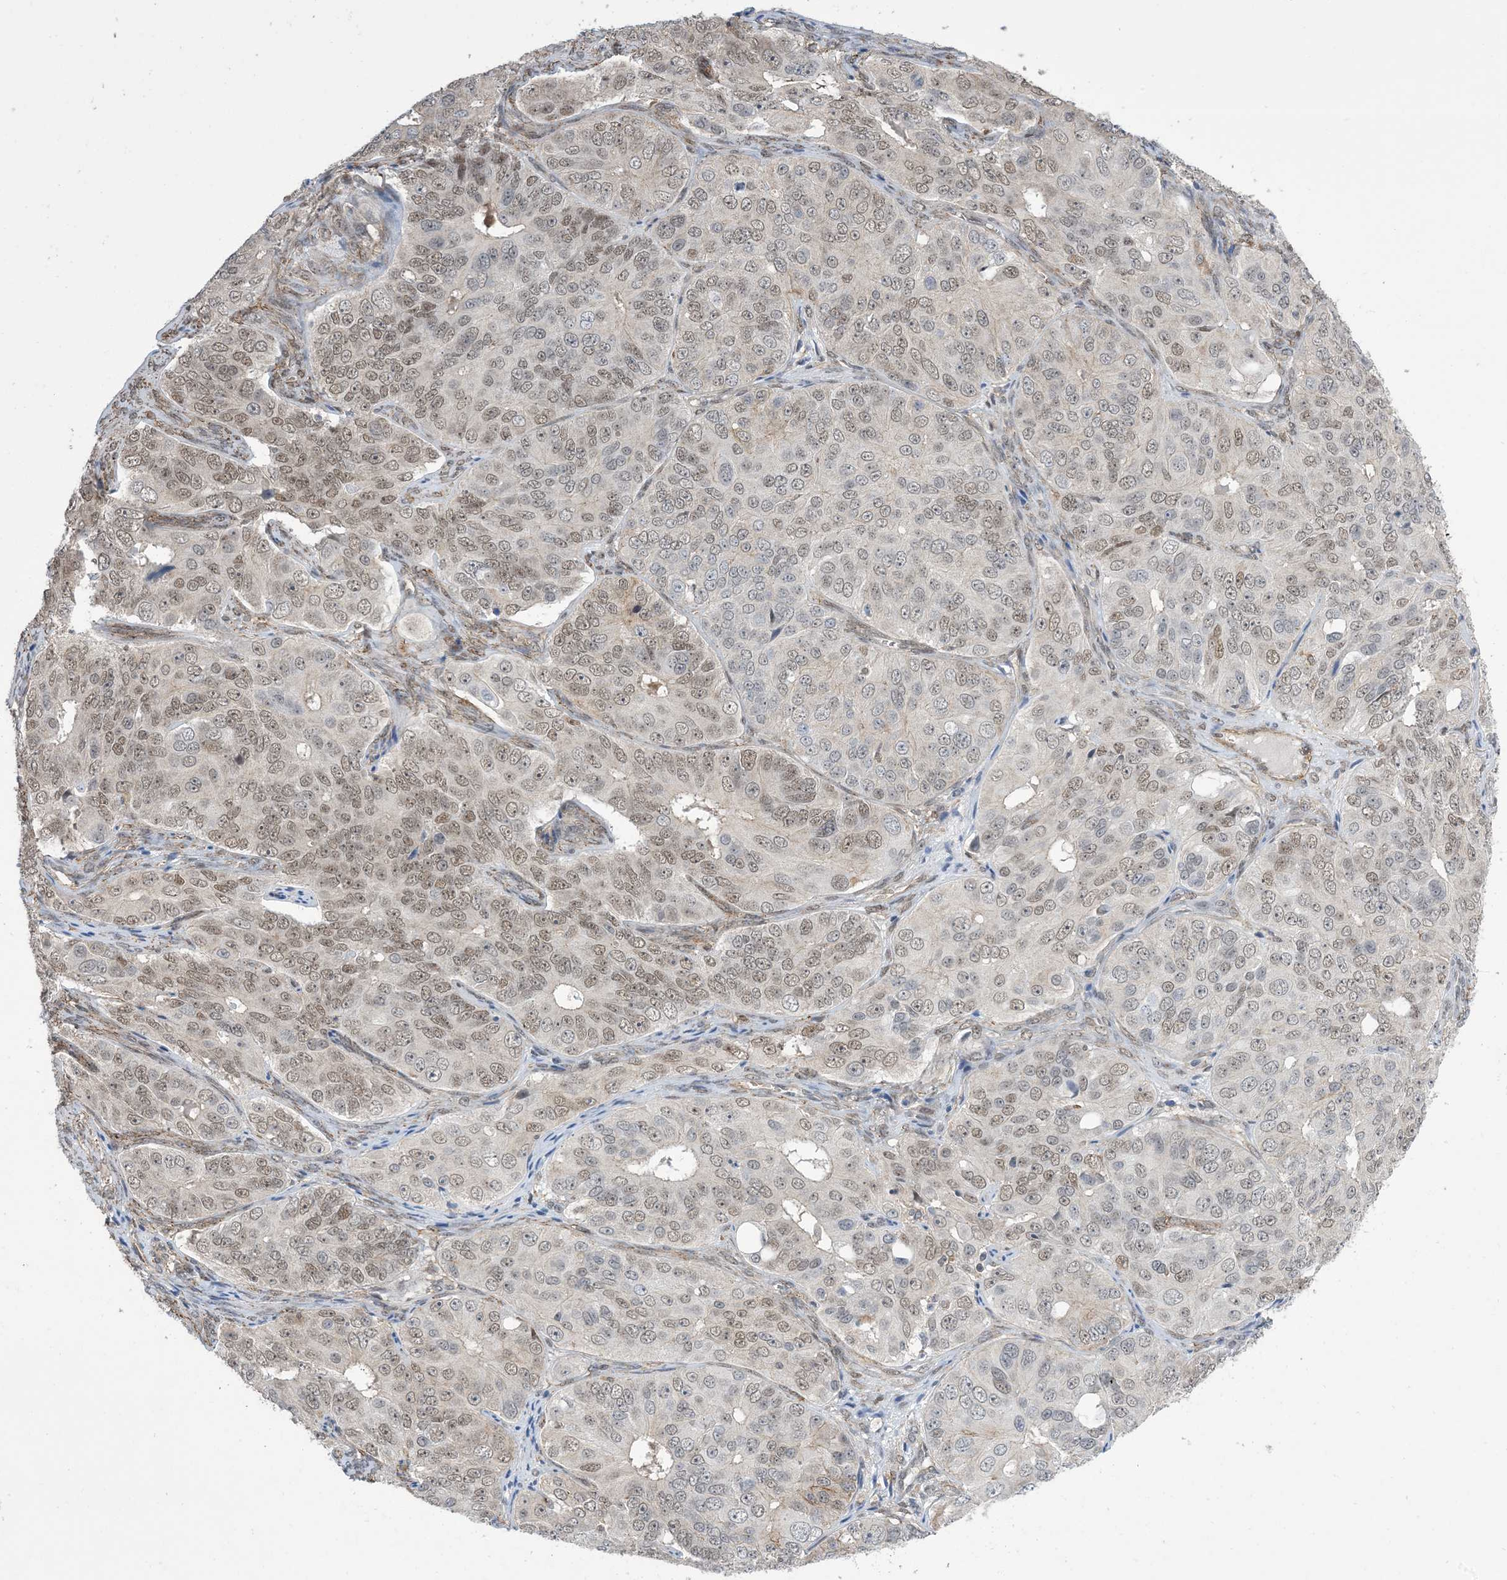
{"staining": {"intensity": "weak", "quantity": "25%-75%", "location": "cytoplasmic/membranous,nuclear"}, "tissue": "ovarian cancer", "cell_type": "Tumor cells", "image_type": "cancer", "snomed": [{"axis": "morphology", "description": "Carcinoma, endometroid"}, {"axis": "topography", "description": "Ovary"}], "caption": "A histopathology image of ovarian endometroid carcinoma stained for a protein displays weak cytoplasmic/membranous and nuclear brown staining in tumor cells.", "gene": "ZNF8", "patient": {"sex": "female", "age": 51}}